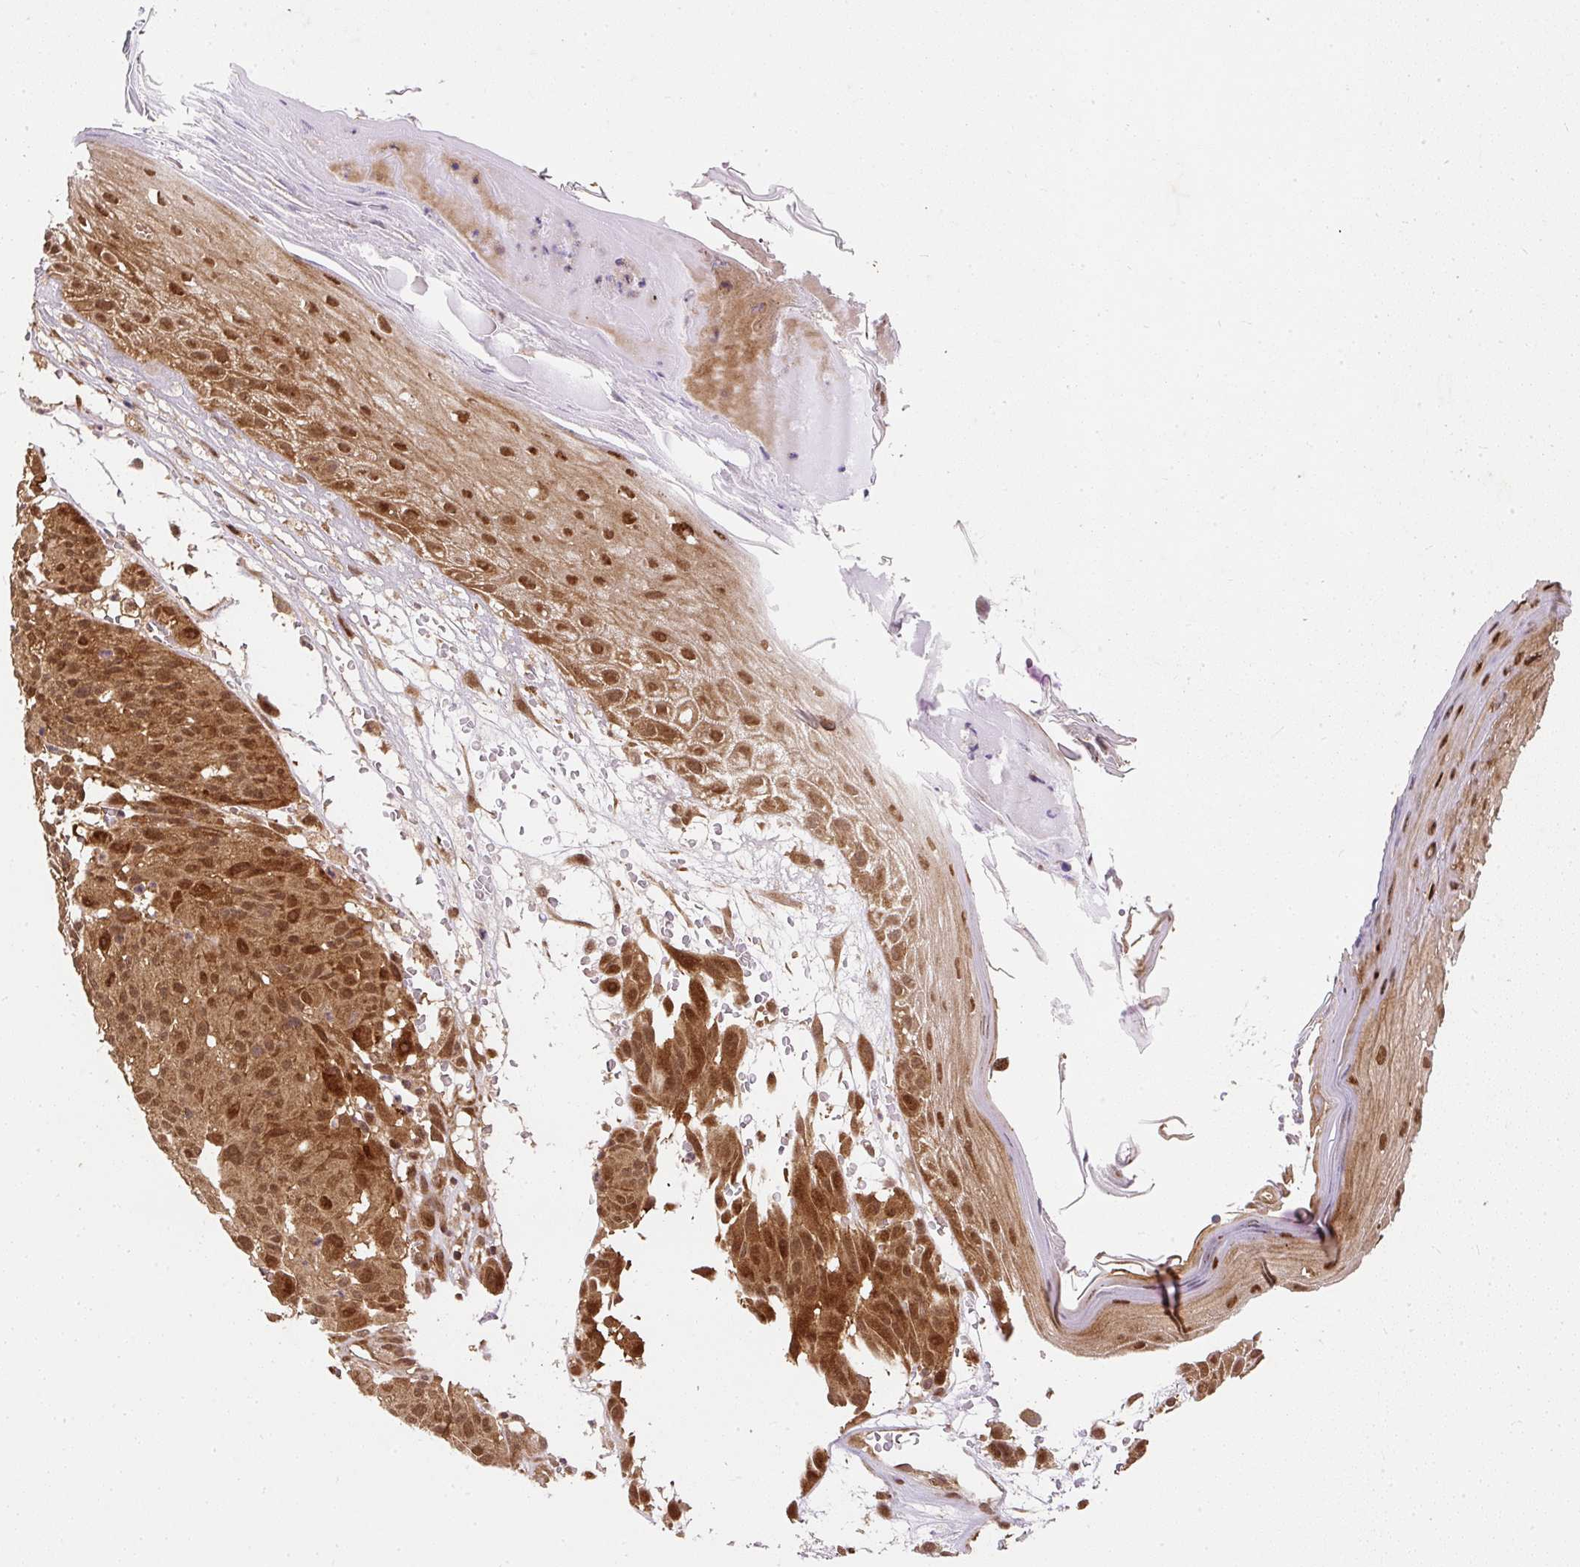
{"staining": {"intensity": "moderate", "quantity": ">75%", "location": "cytoplasmic/membranous,nuclear"}, "tissue": "melanoma", "cell_type": "Tumor cells", "image_type": "cancer", "snomed": [{"axis": "morphology", "description": "Malignant melanoma, NOS"}, {"axis": "topography", "description": "Skin"}], "caption": "Immunohistochemical staining of human melanoma shows medium levels of moderate cytoplasmic/membranous and nuclear positivity in approximately >75% of tumor cells. The staining was performed using DAB, with brown indicating positive protein expression. Nuclei are stained blue with hematoxylin.", "gene": "PSMD1", "patient": {"sex": "male", "age": 83}}